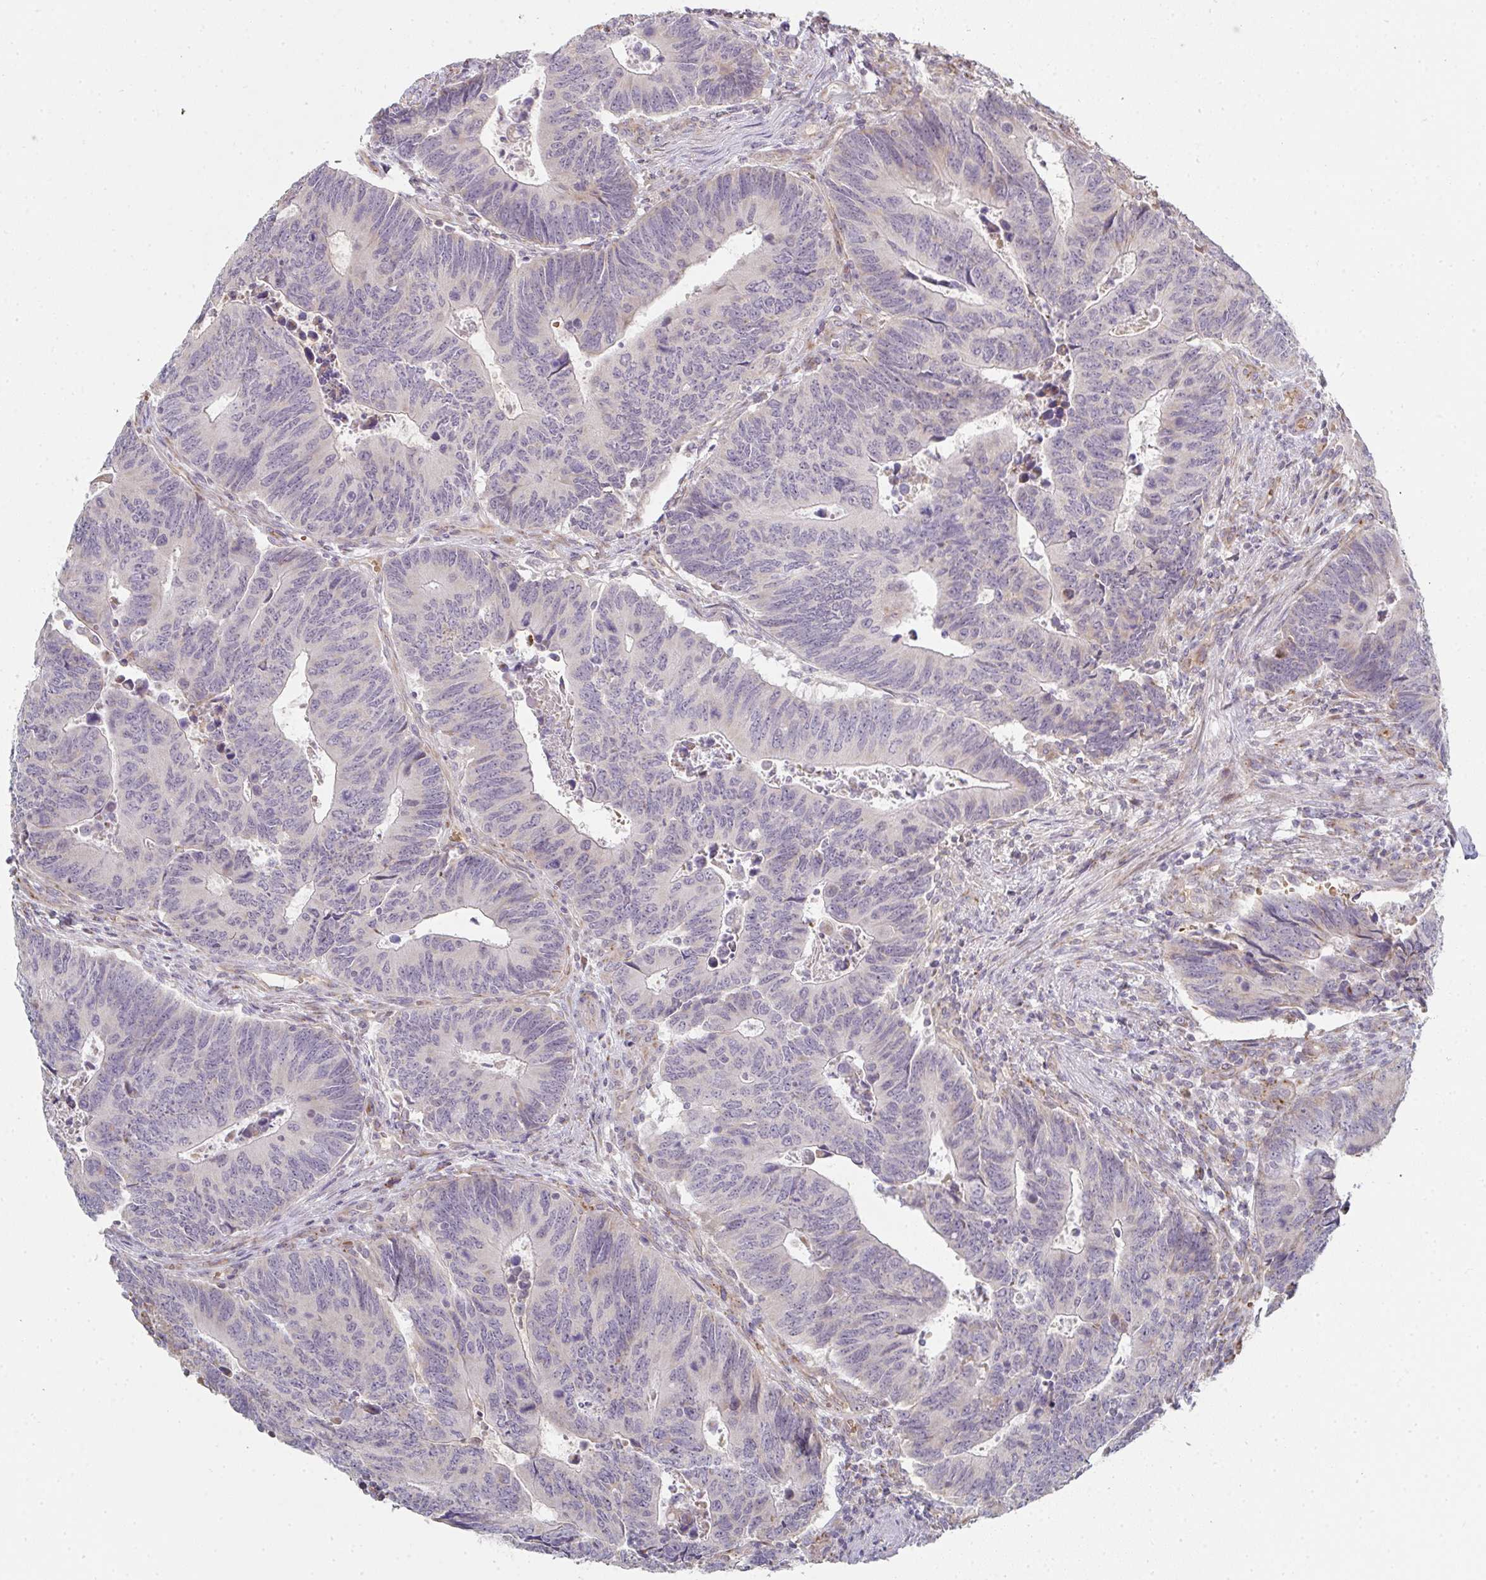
{"staining": {"intensity": "moderate", "quantity": "<25%", "location": "cytoplasmic/membranous"}, "tissue": "colorectal cancer", "cell_type": "Tumor cells", "image_type": "cancer", "snomed": [{"axis": "morphology", "description": "Adenocarcinoma, NOS"}, {"axis": "topography", "description": "Colon"}], "caption": "Brown immunohistochemical staining in human adenocarcinoma (colorectal) exhibits moderate cytoplasmic/membranous positivity in about <25% of tumor cells.", "gene": "ZNF526", "patient": {"sex": "male", "age": 87}}